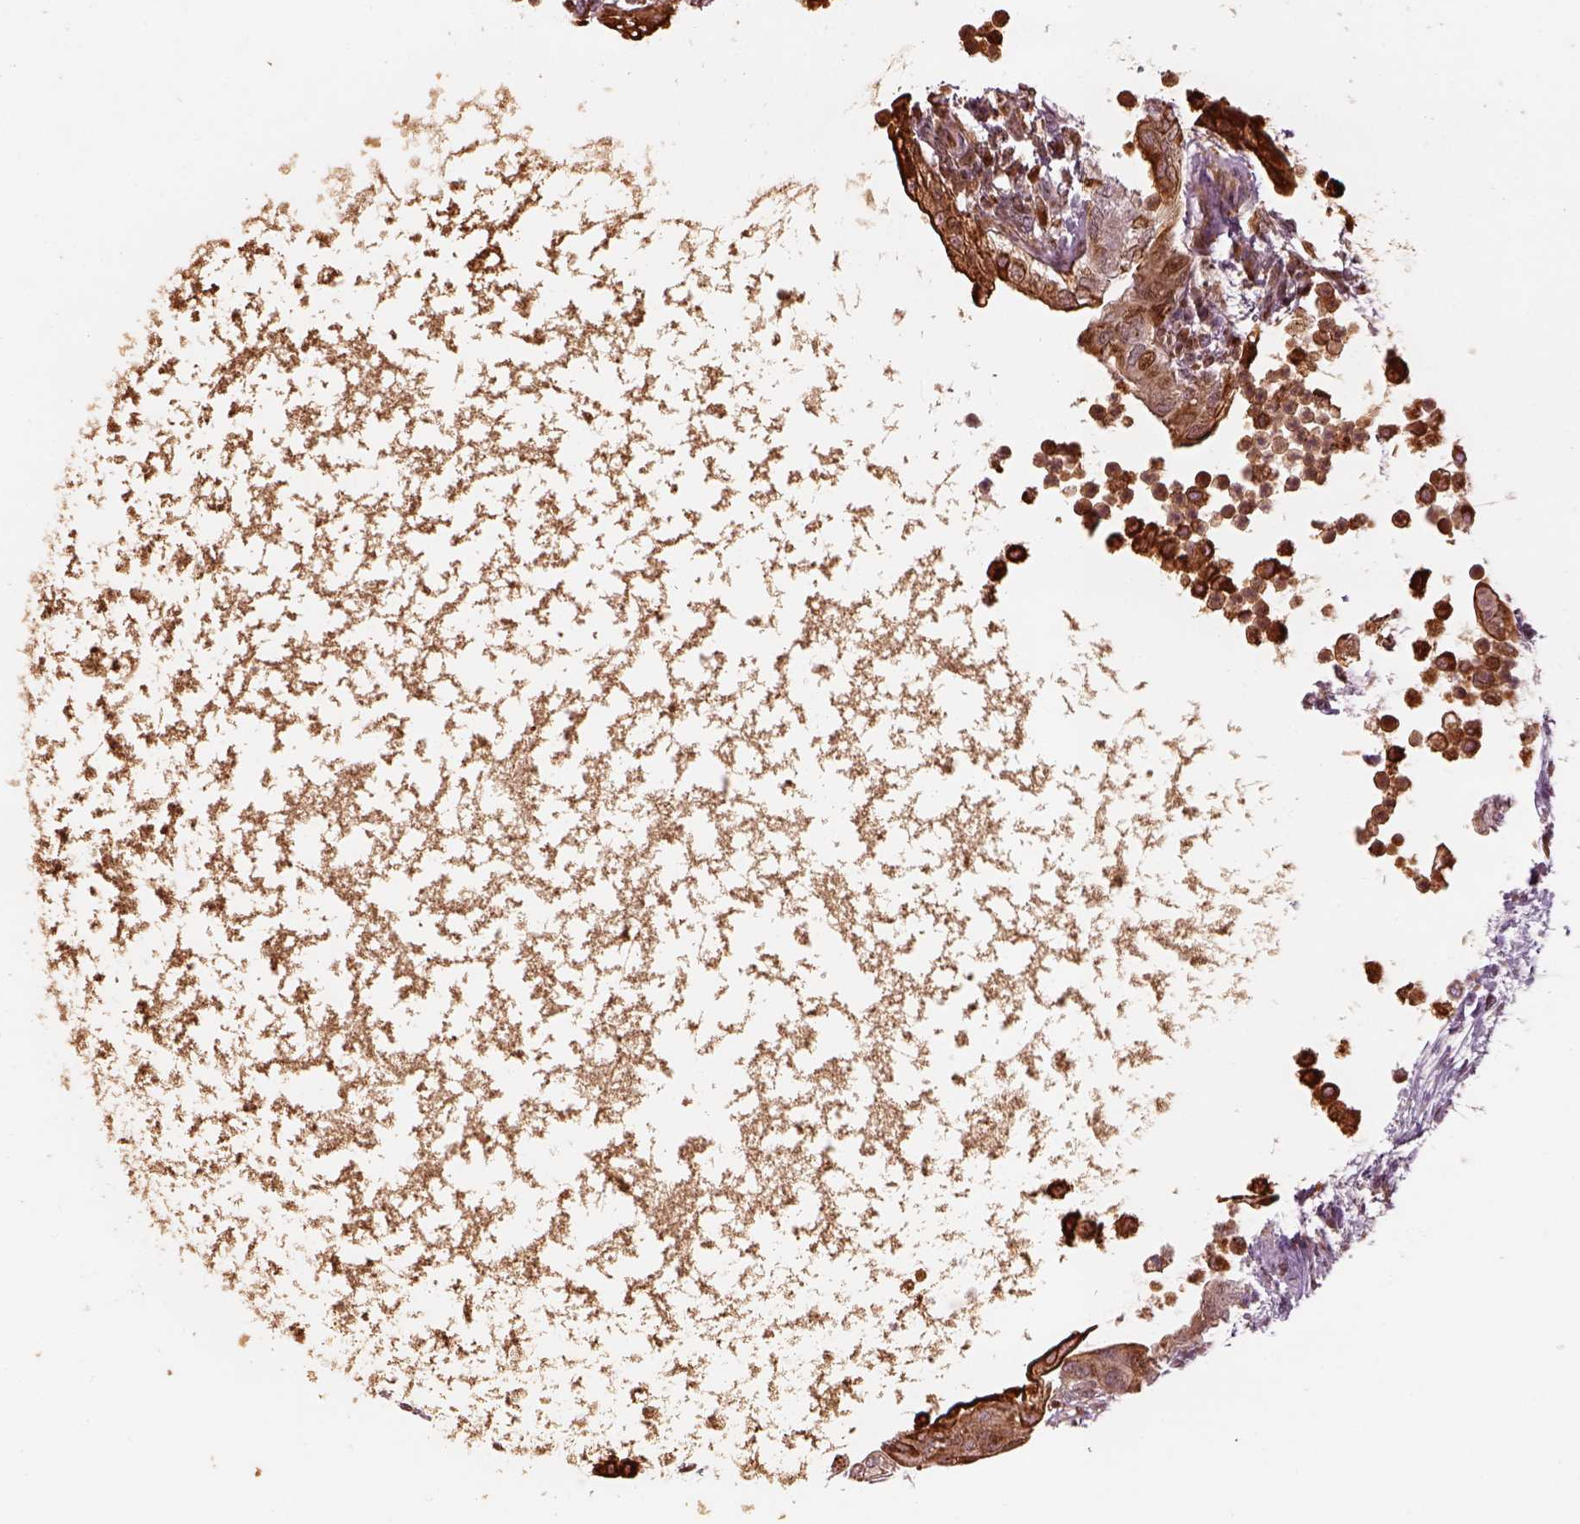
{"staining": {"intensity": "moderate", "quantity": ">75%", "location": "cytoplasmic/membranous"}, "tissue": "testis cancer", "cell_type": "Tumor cells", "image_type": "cancer", "snomed": [{"axis": "morphology", "description": "Carcinoma, Embryonal, NOS"}, {"axis": "topography", "description": "Testis"}], "caption": "Immunohistochemical staining of human testis embryonal carcinoma exhibits moderate cytoplasmic/membranous protein staining in about >75% of tumor cells.", "gene": "PABPC1L2B", "patient": {"sex": "male", "age": 26}}